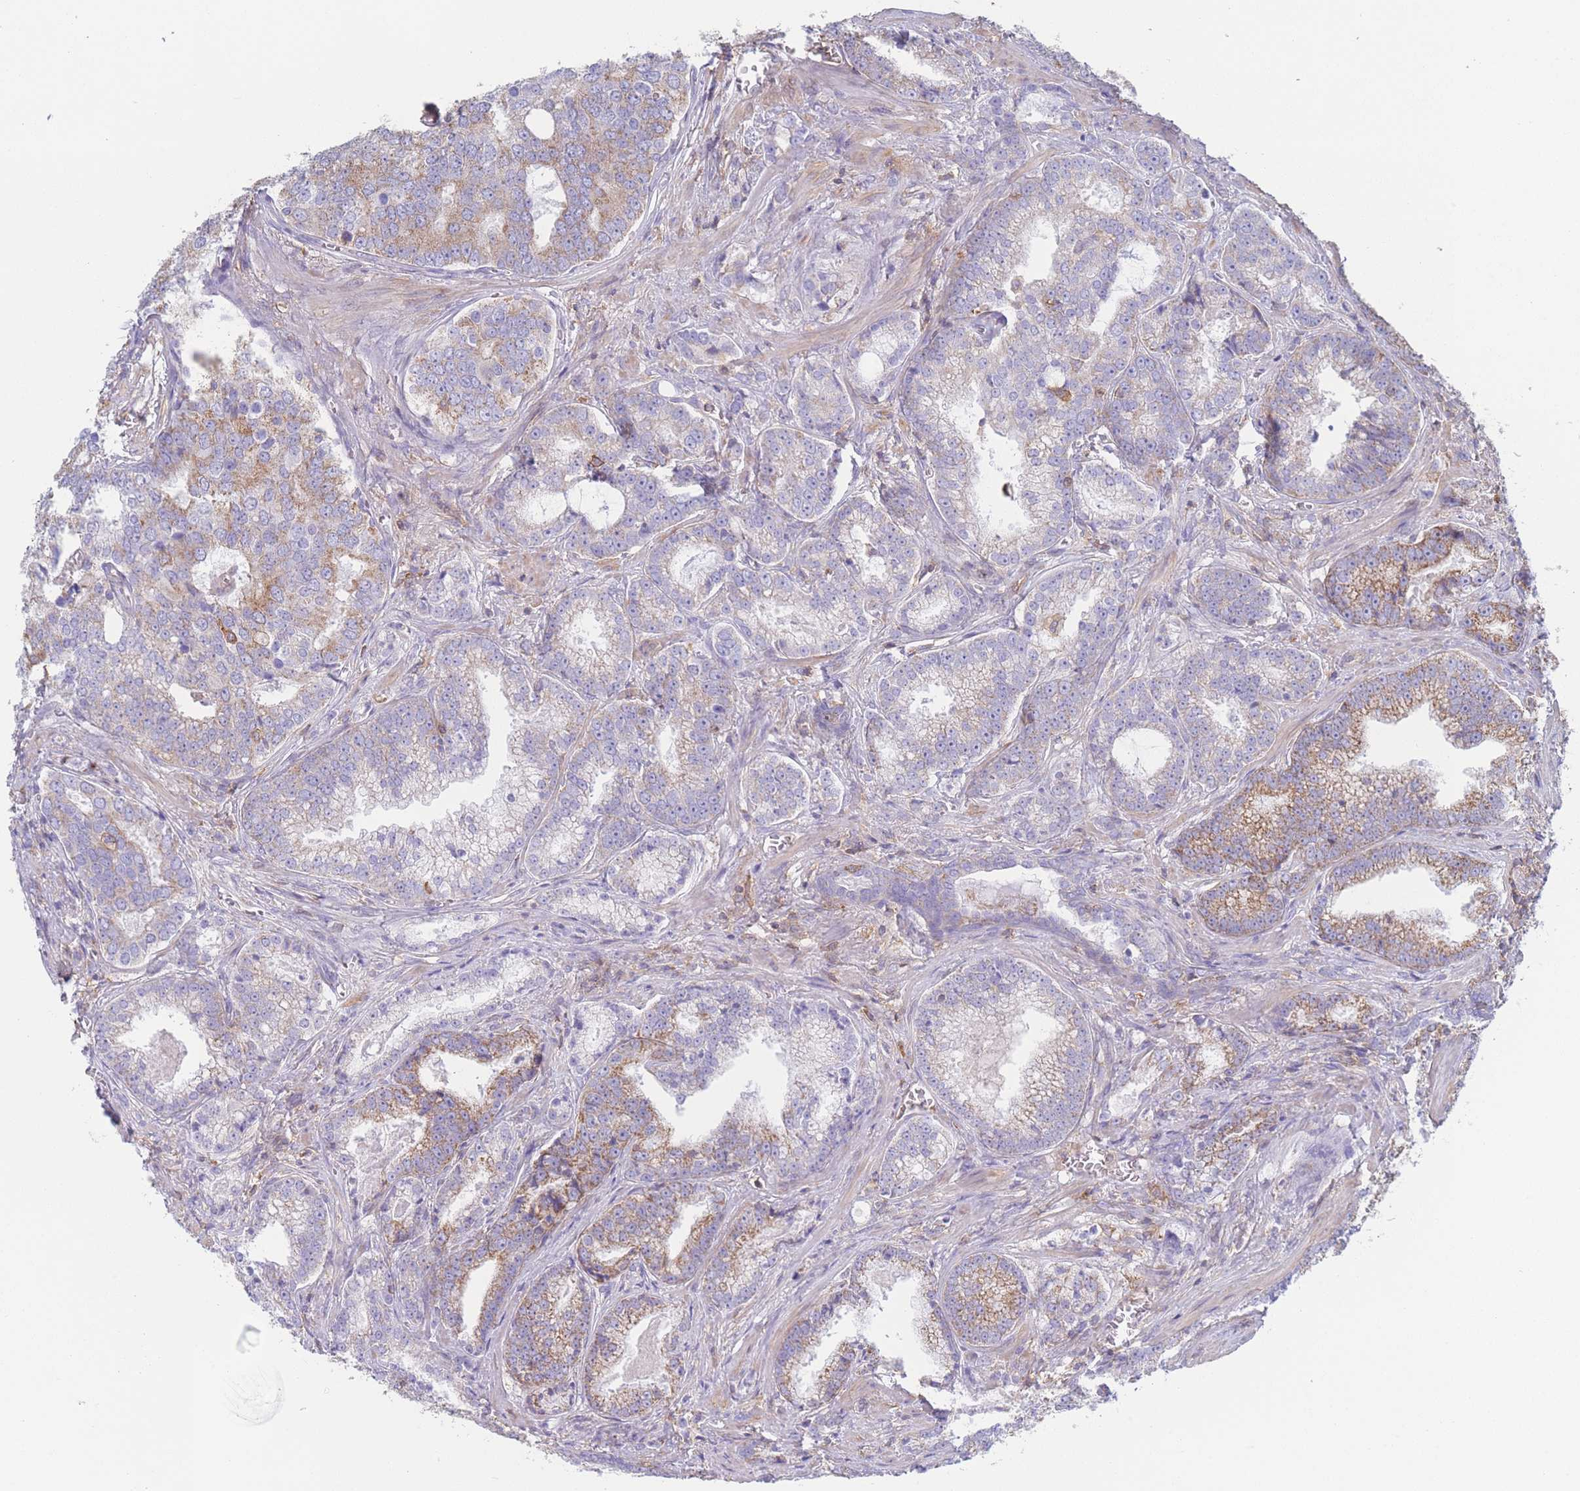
{"staining": {"intensity": "weak", "quantity": "25%-75%", "location": "cytoplasmic/membranous"}, "tissue": "prostate cancer", "cell_type": "Tumor cells", "image_type": "cancer", "snomed": [{"axis": "morphology", "description": "Adenocarcinoma, High grade"}, {"axis": "topography", "description": "Prostate"}], "caption": "The micrograph demonstrates a brown stain indicating the presence of a protein in the cytoplasmic/membranous of tumor cells in prostate high-grade adenocarcinoma. The staining was performed using DAB (3,3'-diaminobenzidine), with brown indicating positive protein expression. Nuclei are stained blue with hematoxylin.", "gene": "ADH1A", "patient": {"sex": "male", "age": 67}}